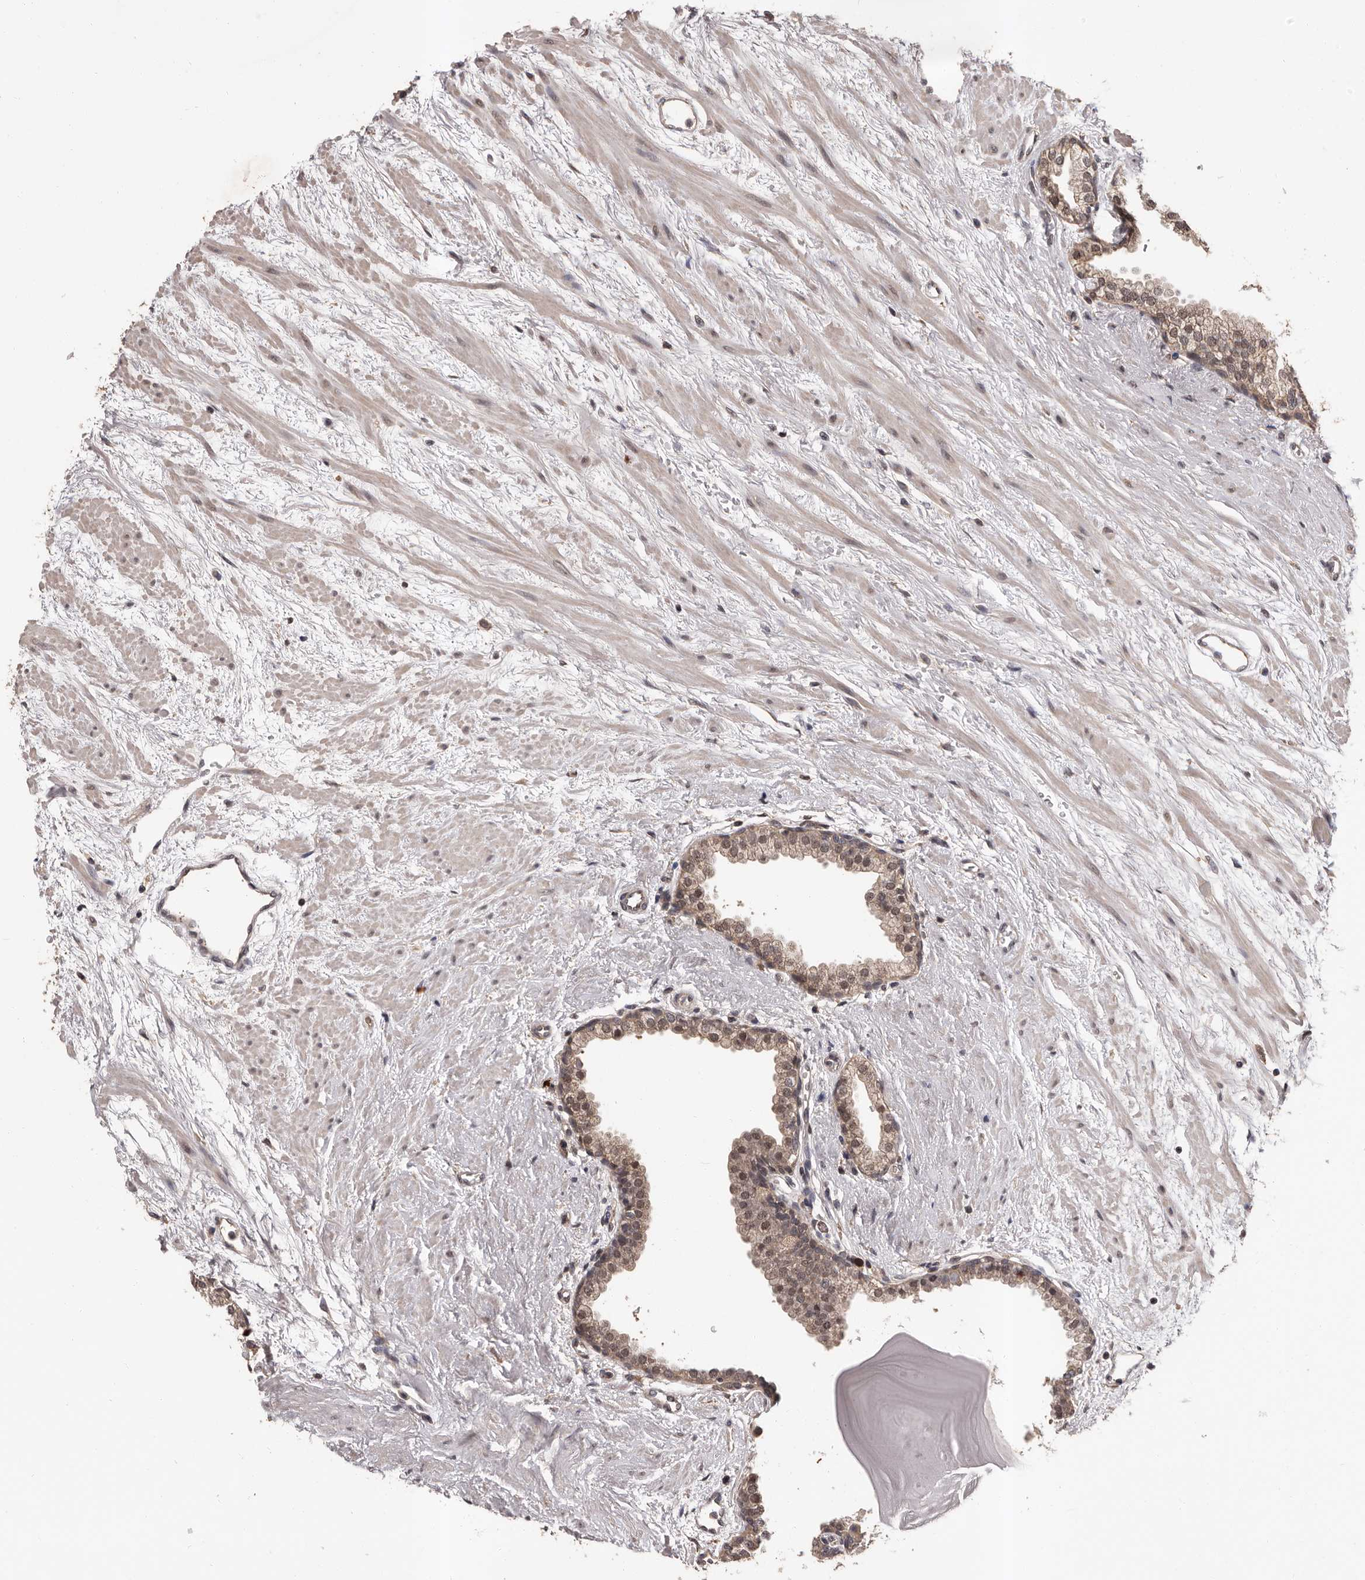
{"staining": {"intensity": "weak", "quantity": ">75%", "location": "cytoplasmic/membranous,nuclear"}, "tissue": "prostate", "cell_type": "Glandular cells", "image_type": "normal", "snomed": [{"axis": "morphology", "description": "Normal tissue, NOS"}, {"axis": "topography", "description": "Prostate"}], "caption": "IHC histopathology image of unremarkable human prostate stained for a protein (brown), which demonstrates low levels of weak cytoplasmic/membranous,nuclear expression in about >75% of glandular cells.", "gene": "VPS37A", "patient": {"sex": "male", "age": 48}}